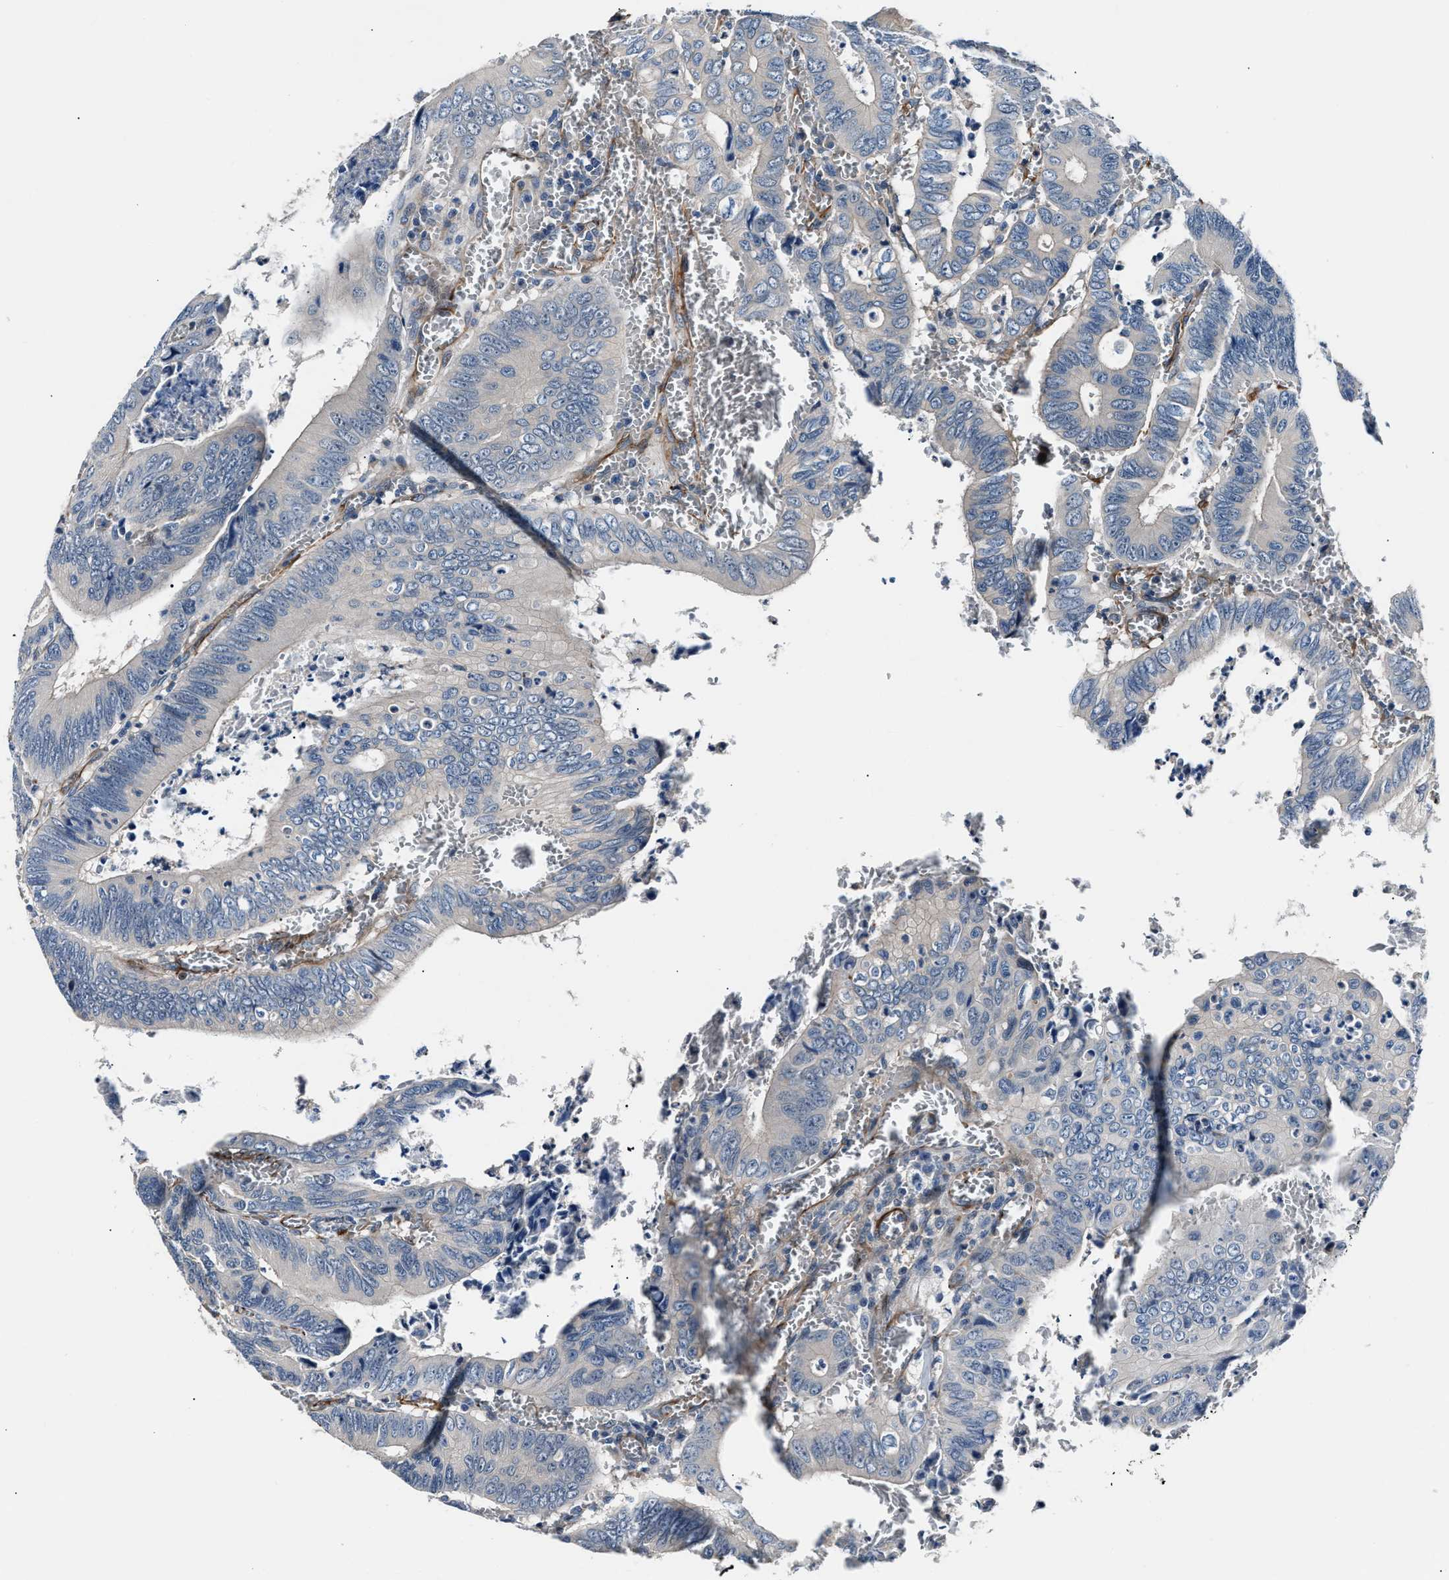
{"staining": {"intensity": "negative", "quantity": "none", "location": "none"}, "tissue": "colorectal cancer", "cell_type": "Tumor cells", "image_type": "cancer", "snomed": [{"axis": "morphology", "description": "Inflammation, NOS"}, {"axis": "morphology", "description": "Adenocarcinoma, NOS"}, {"axis": "topography", "description": "Colon"}], "caption": "This is an IHC photomicrograph of human adenocarcinoma (colorectal). There is no expression in tumor cells.", "gene": "MPDZ", "patient": {"sex": "male", "age": 72}}